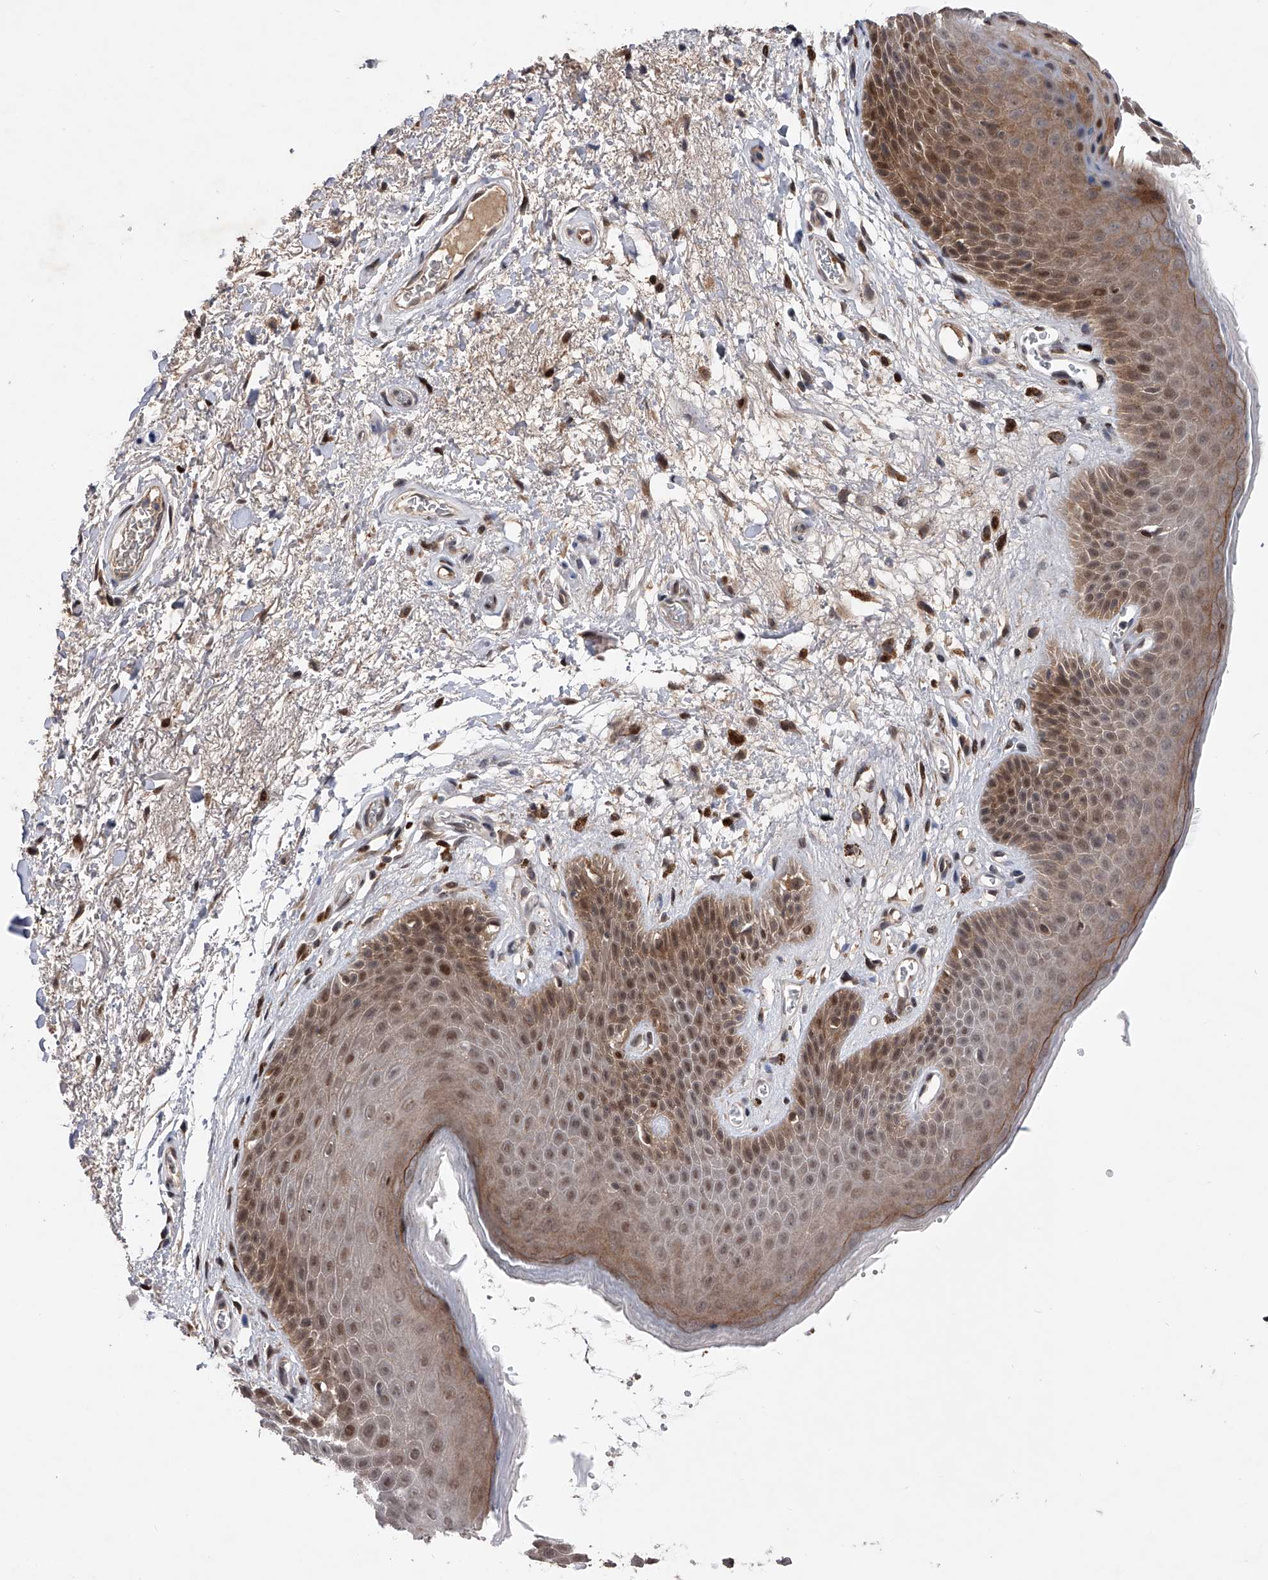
{"staining": {"intensity": "moderate", "quantity": "25%-75%", "location": "cytoplasmic/membranous,nuclear"}, "tissue": "skin", "cell_type": "Epidermal cells", "image_type": "normal", "snomed": [{"axis": "morphology", "description": "Normal tissue, NOS"}, {"axis": "topography", "description": "Anal"}], "caption": "DAB immunohistochemical staining of benign human skin demonstrates moderate cytoplasmic/membranous,nuclear protein expression in approximately 25%-75% of epidermal cells. (Stains: DAB (3,3'-diaminobenzidine) in brown, nuclei in blue, Microscopy: brightfield microscopy at high magnification).", "gene": "RWDD2A", "patient": {"sex": "male", "age": 74}}